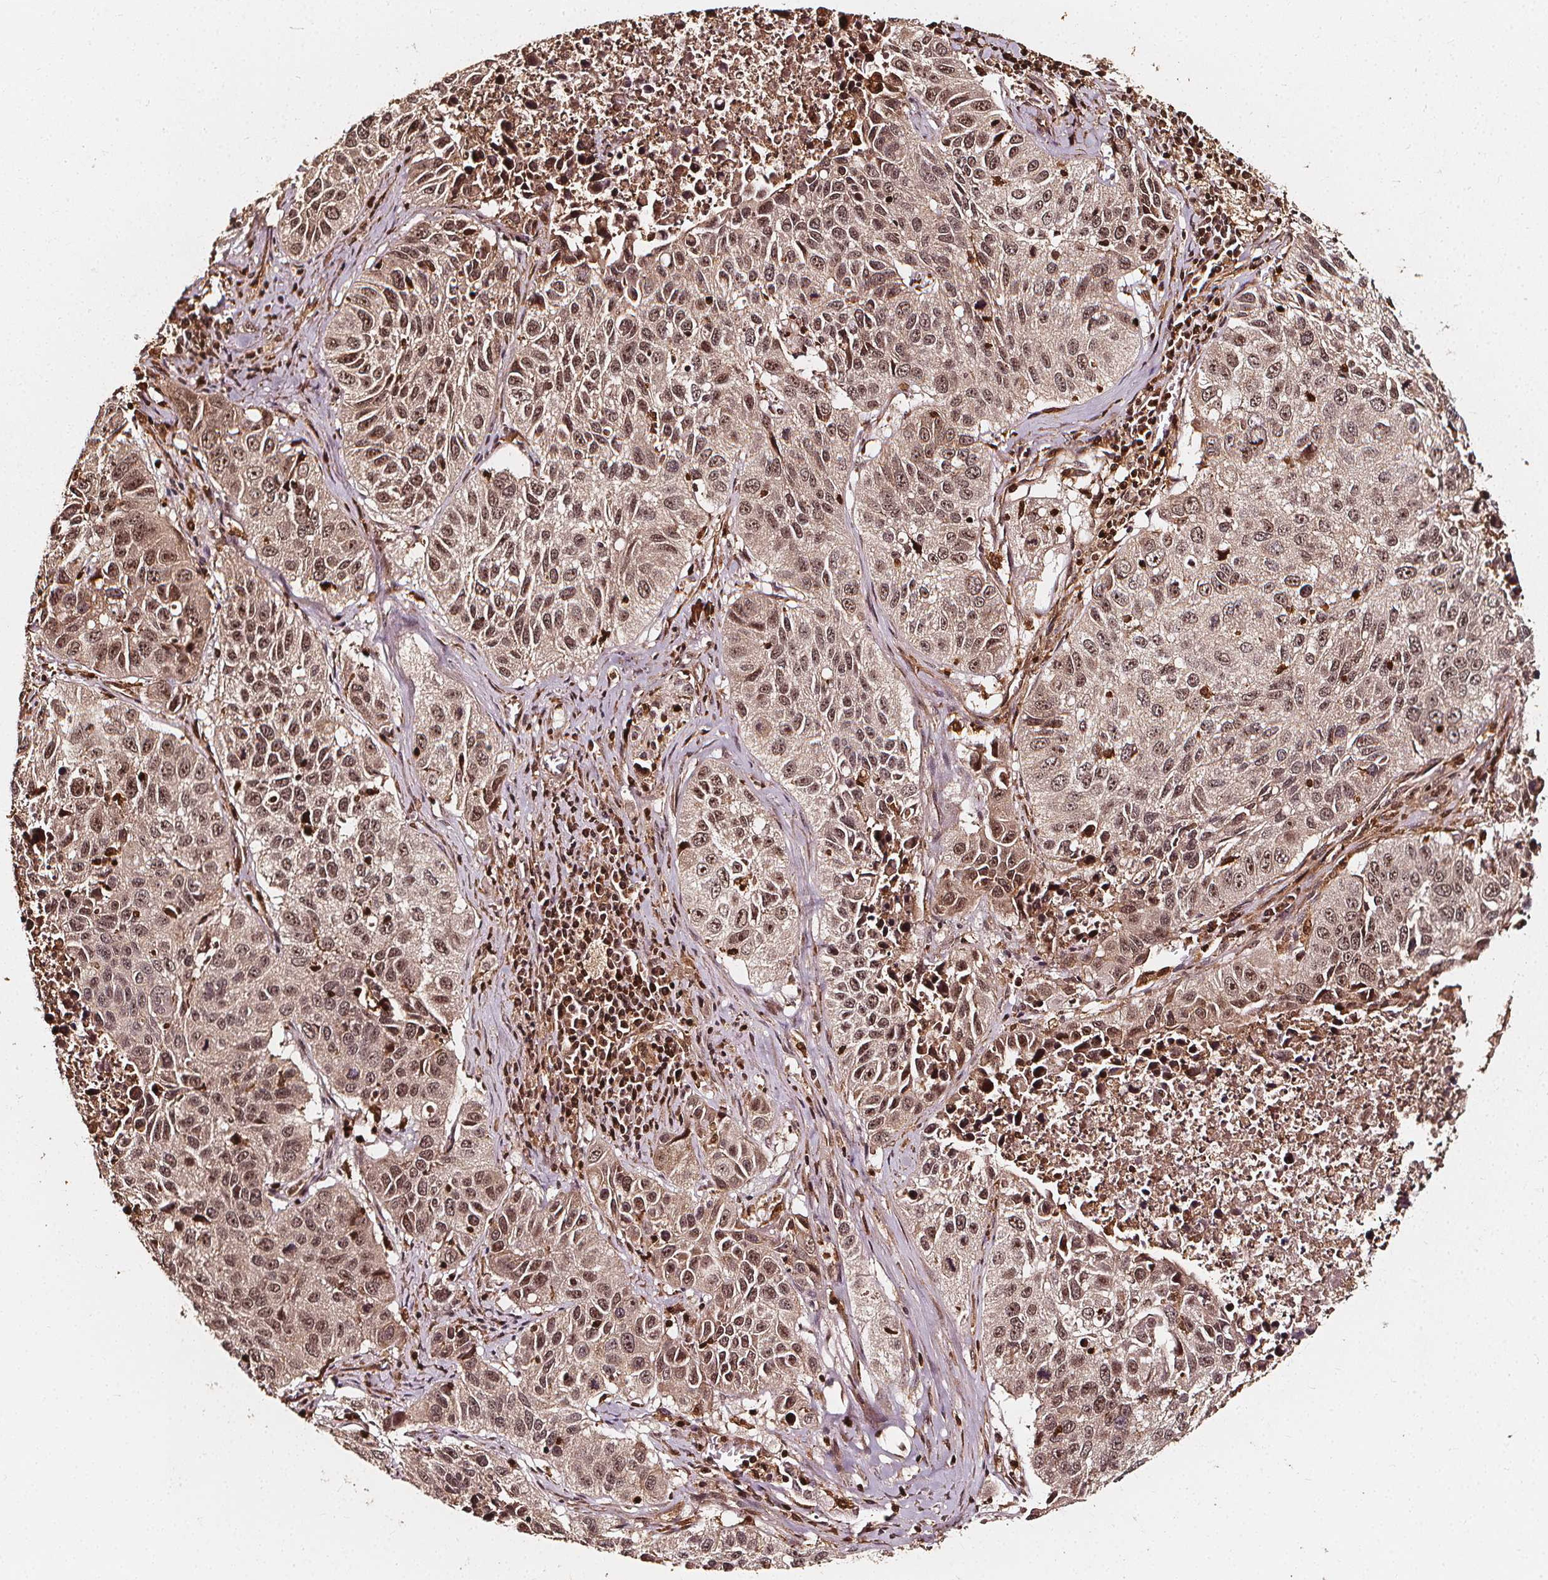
{"staining": {"intensity": "weak", "quantity": ">75%", "location": "nuclear"}, "tissue": "lung cancer", "cell_type": "Tumor cells", "image_type": "cancer", "snomed": [{"axis": "morphology", "description": "Squamous cell carcinoma, NOS"}, {"axis": "topography", "description": "Lung"}], "caption": "Immunohistochemistry of human lung squamous cell carcinoma shows low levels of weak nuclear positivity in approximately >75% of tumor cells.", "gene": "EXOSC9", "patient": {"sex": "female", "age": 61}}